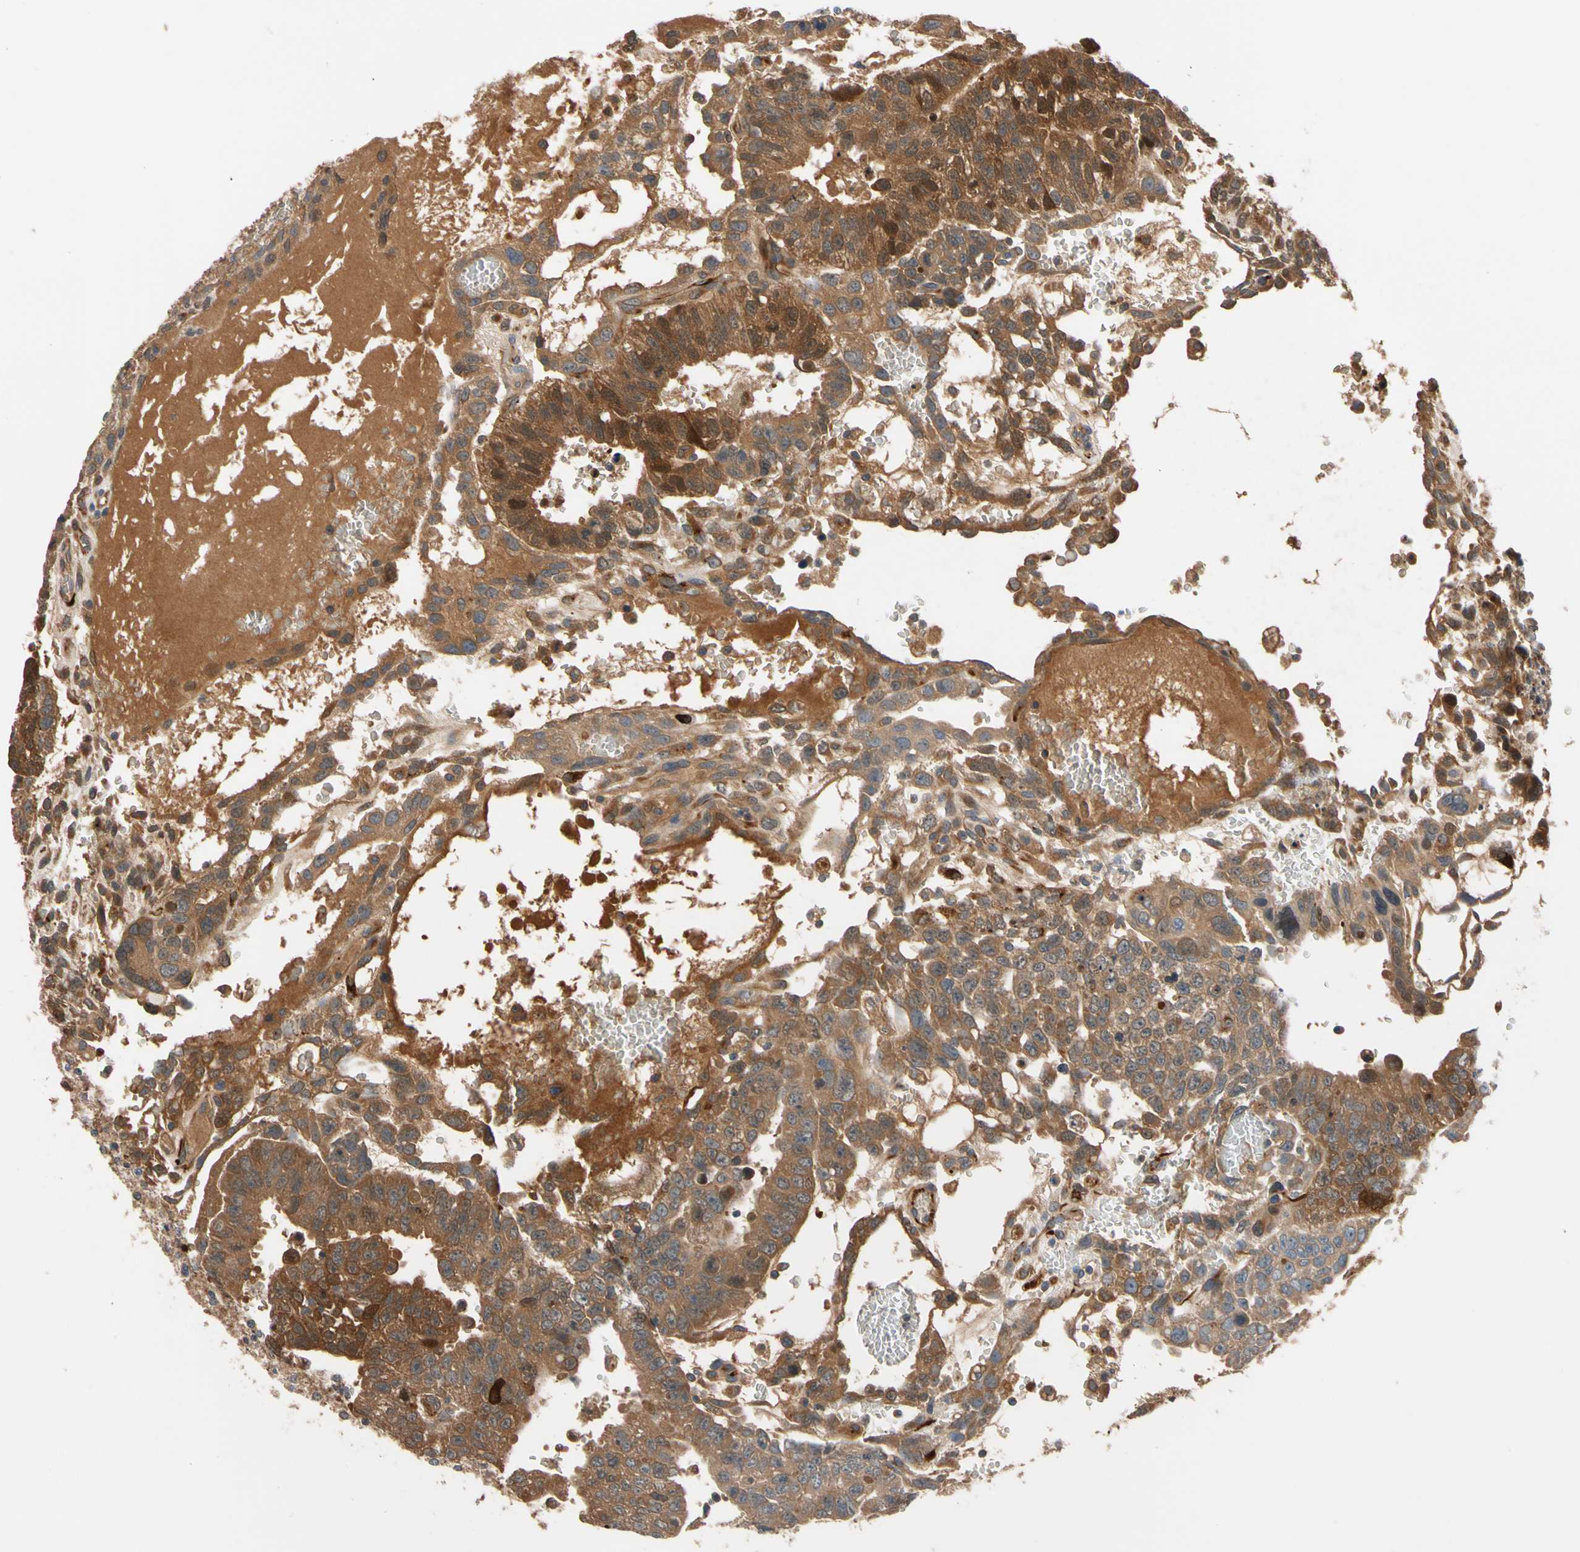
{"staining": {"intensity": "moderate", "quantity": ">75%", "location": "cytoplasmic/membranous"}, "tissue": "testis cancer", "cell_type": "Tumor cells", "image_type": "cancer", "snomed": [{"axis": "morphology", "description": "Seminoma, NOS"}, {"axis": "morphology", "description": "Carcinoma, Embryonal, NOS"}, {"axis": "topography", "description": "Testis"}], "caption": "Approximately >75% of tumor cells in human seminoma (testis) show moderate cytoplasmic/membranous protein staining as visualized by brown immunohistochemical staining.", "gene": "FGD6", "patient": {"sex": "male", "age": 52}}